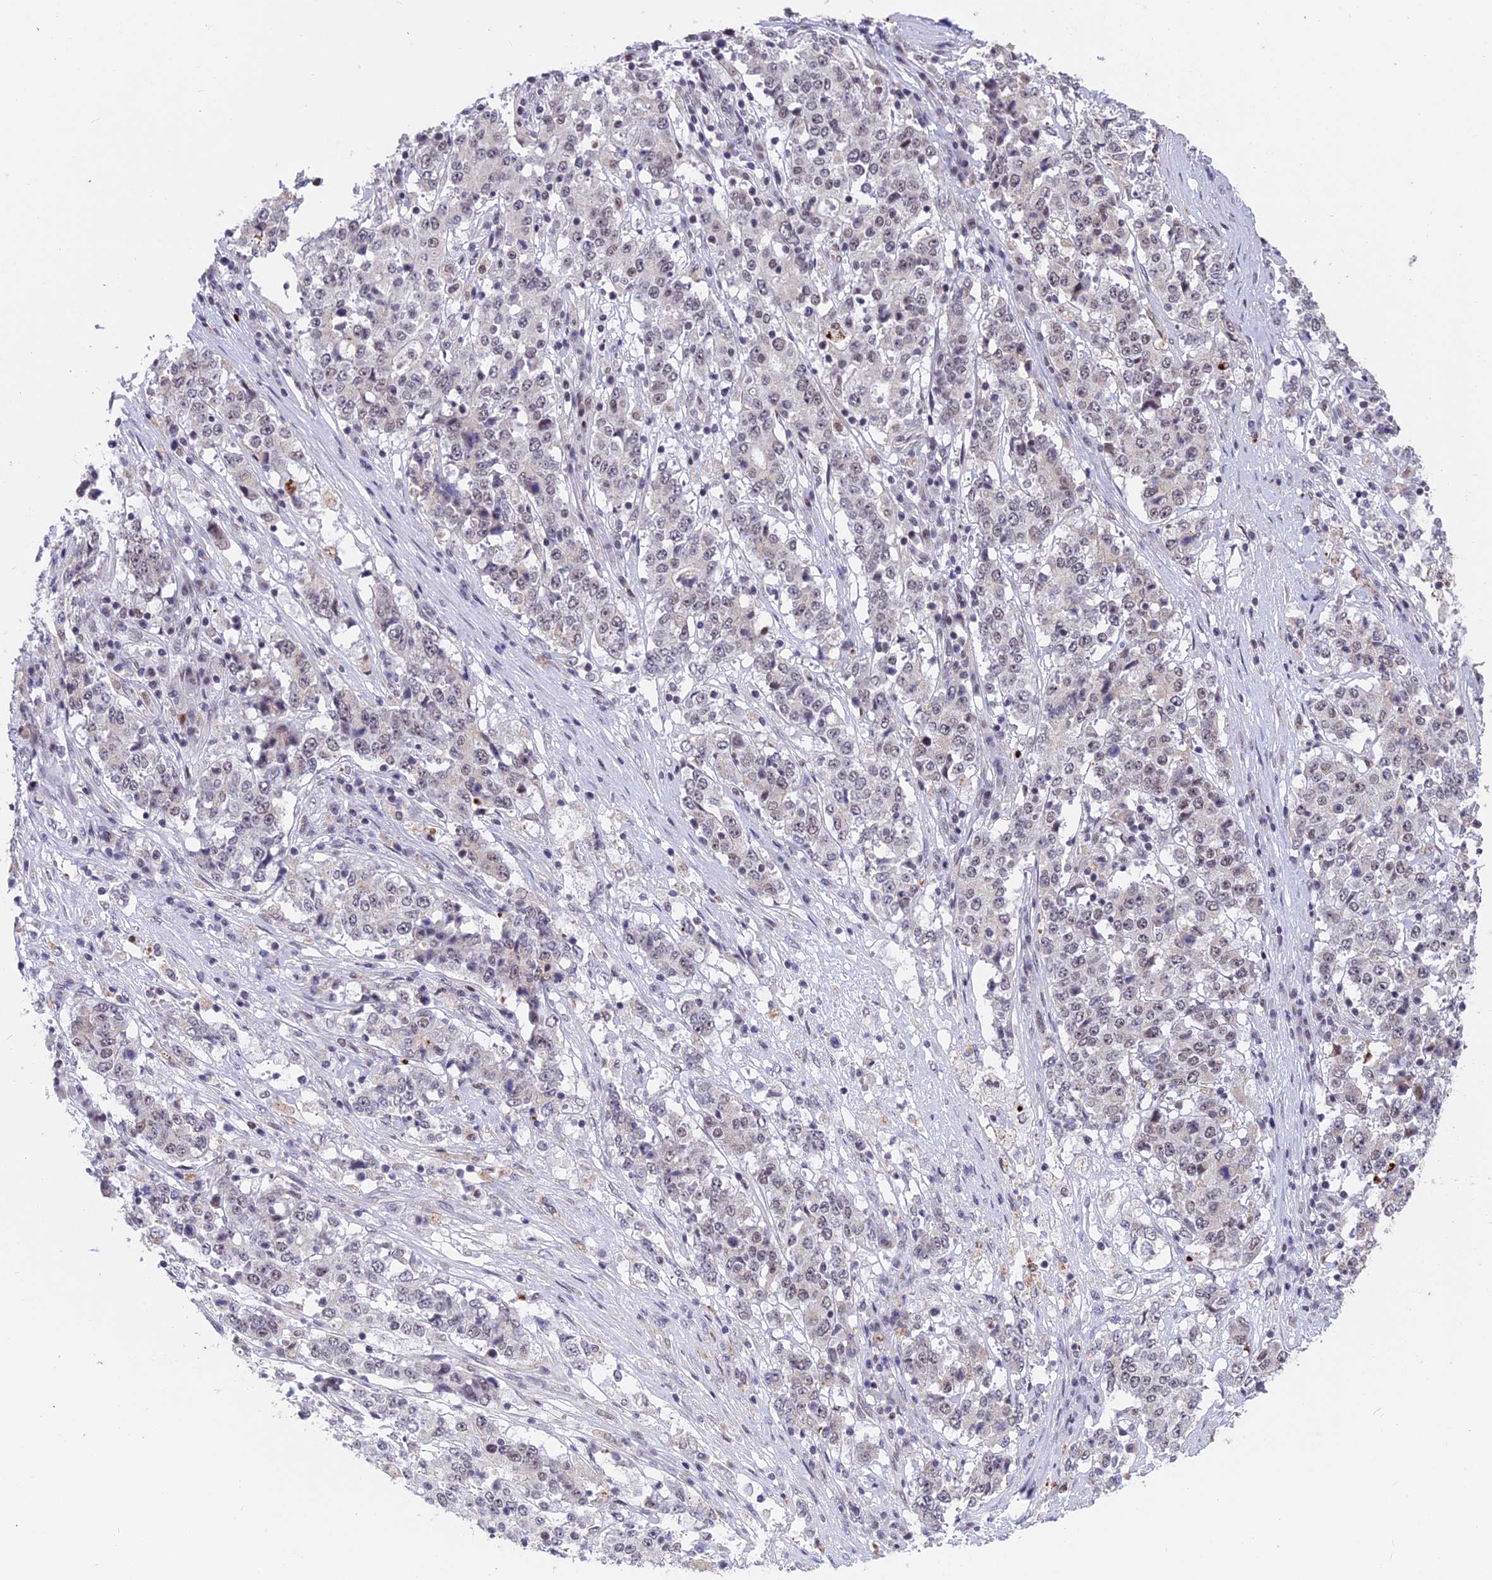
{"staining": {"intensity": "negative", "quantity": "none", "location": "none"}, "tissue": "stomach cancer", "cell_type": "Tumor cells", "image_type": "cancer", "snomed": [{"axis": "morphology", "description": "Adenocarcinoma, NOS"}, {"axis": "topography", "description": "Stomach"}], "caption": "Immunohistochemistry (IHC) micrograph of stomach cancer (adenocarcinoma) stained for a protein (brown), which exhibits no positivity in tumor cells.", "gene": "POLR2C", "patient": {"sex": "male", "age": 59}}